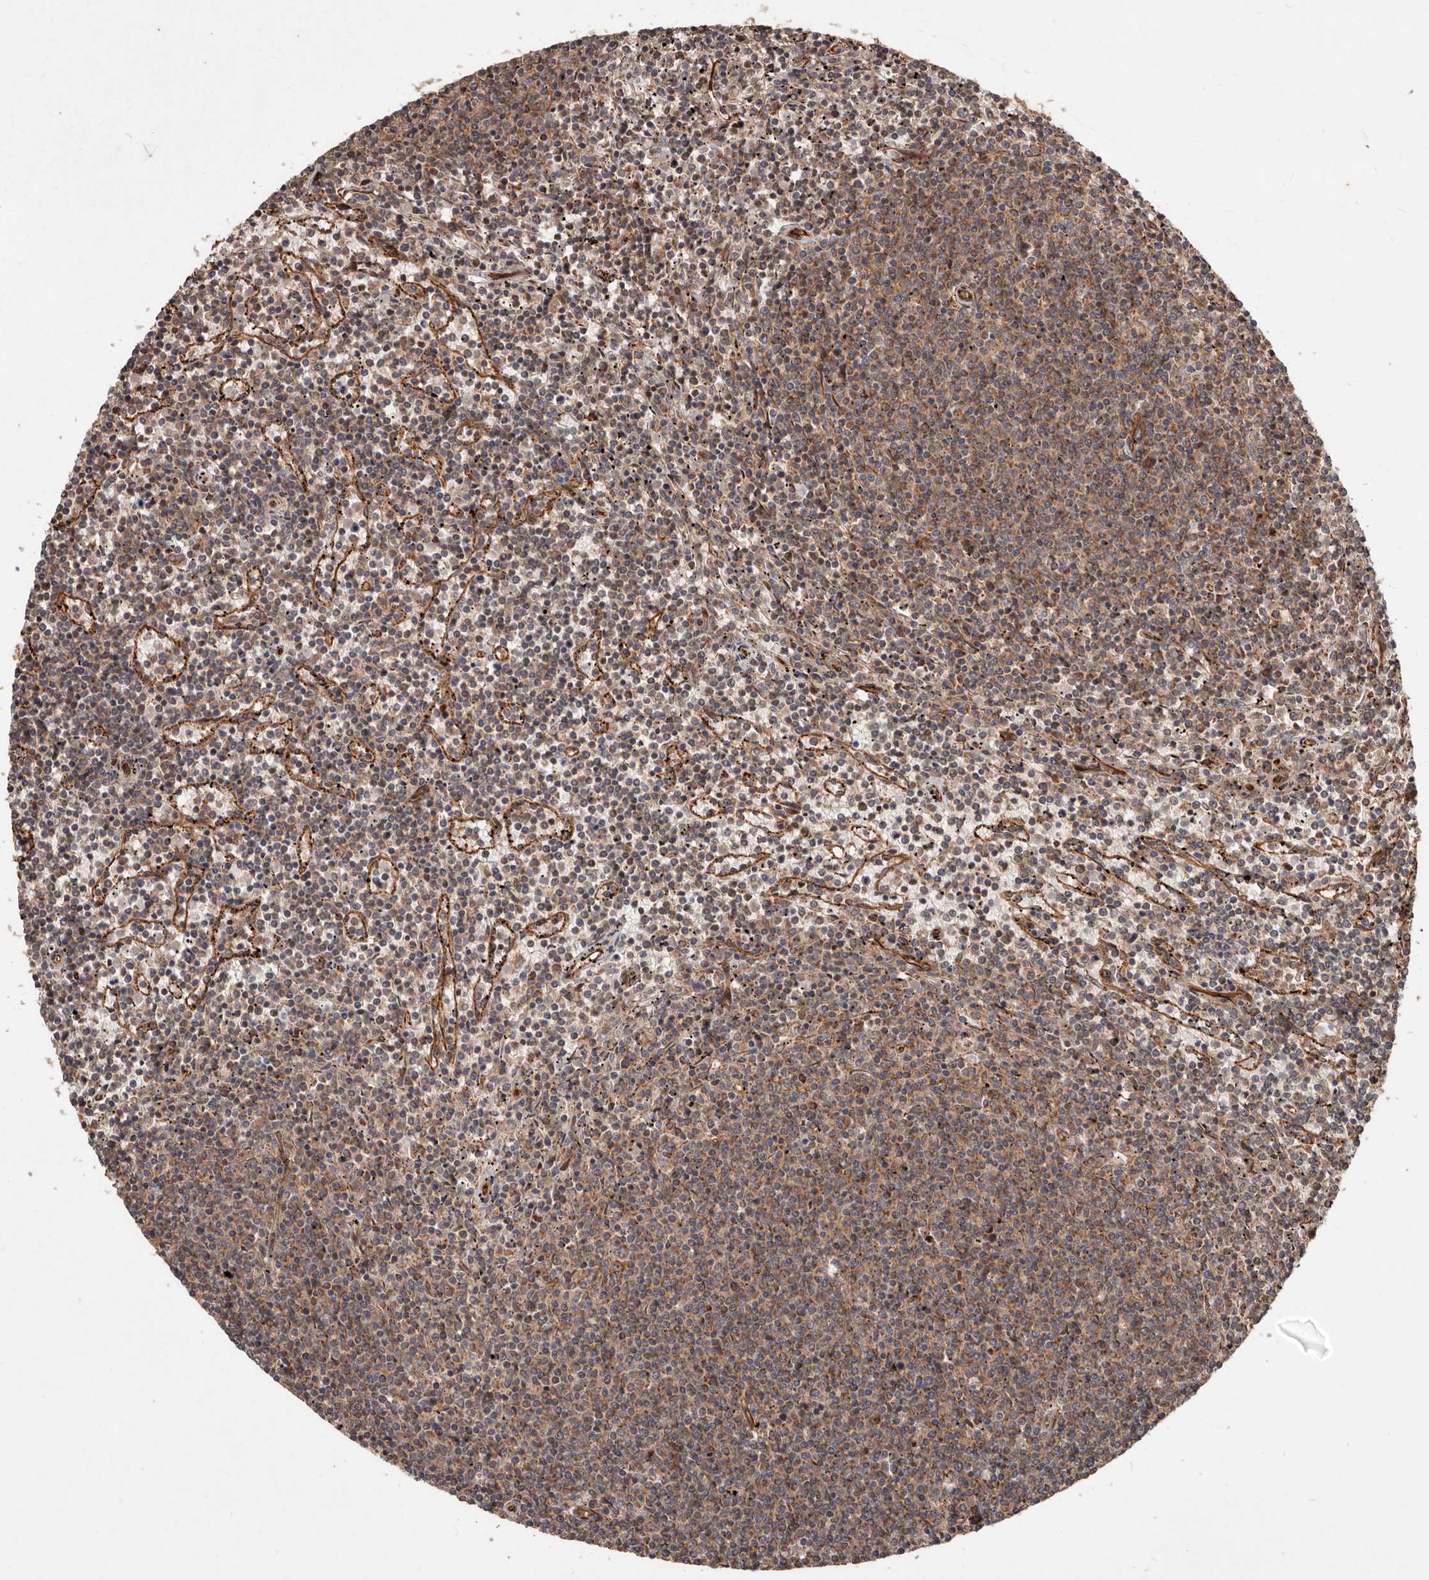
{"staining": {"intensity": "weak", "quantity": ">75%", "location": "cytoplasmic/membranous"}, "tissue": "lymphoma", "cell_type": "Tumor cells", "image_type": "cancer", "snomed": [{"axis": "morphology", "description": "Malignant lymphoma, non-Hodgkin's type, Low grade"}, {"axis": "topography", "description": "Spleen"}], "caption": "The micrograph shows immunohistochemical staining of low-grade malignant lymphoma, non-Hodgkin's type. There is weak cytoplasmic/membranous expression is identified in about >75% of tumor cells.", "gene": "STK36", "patient": {"sex": "female", "age": 50}}